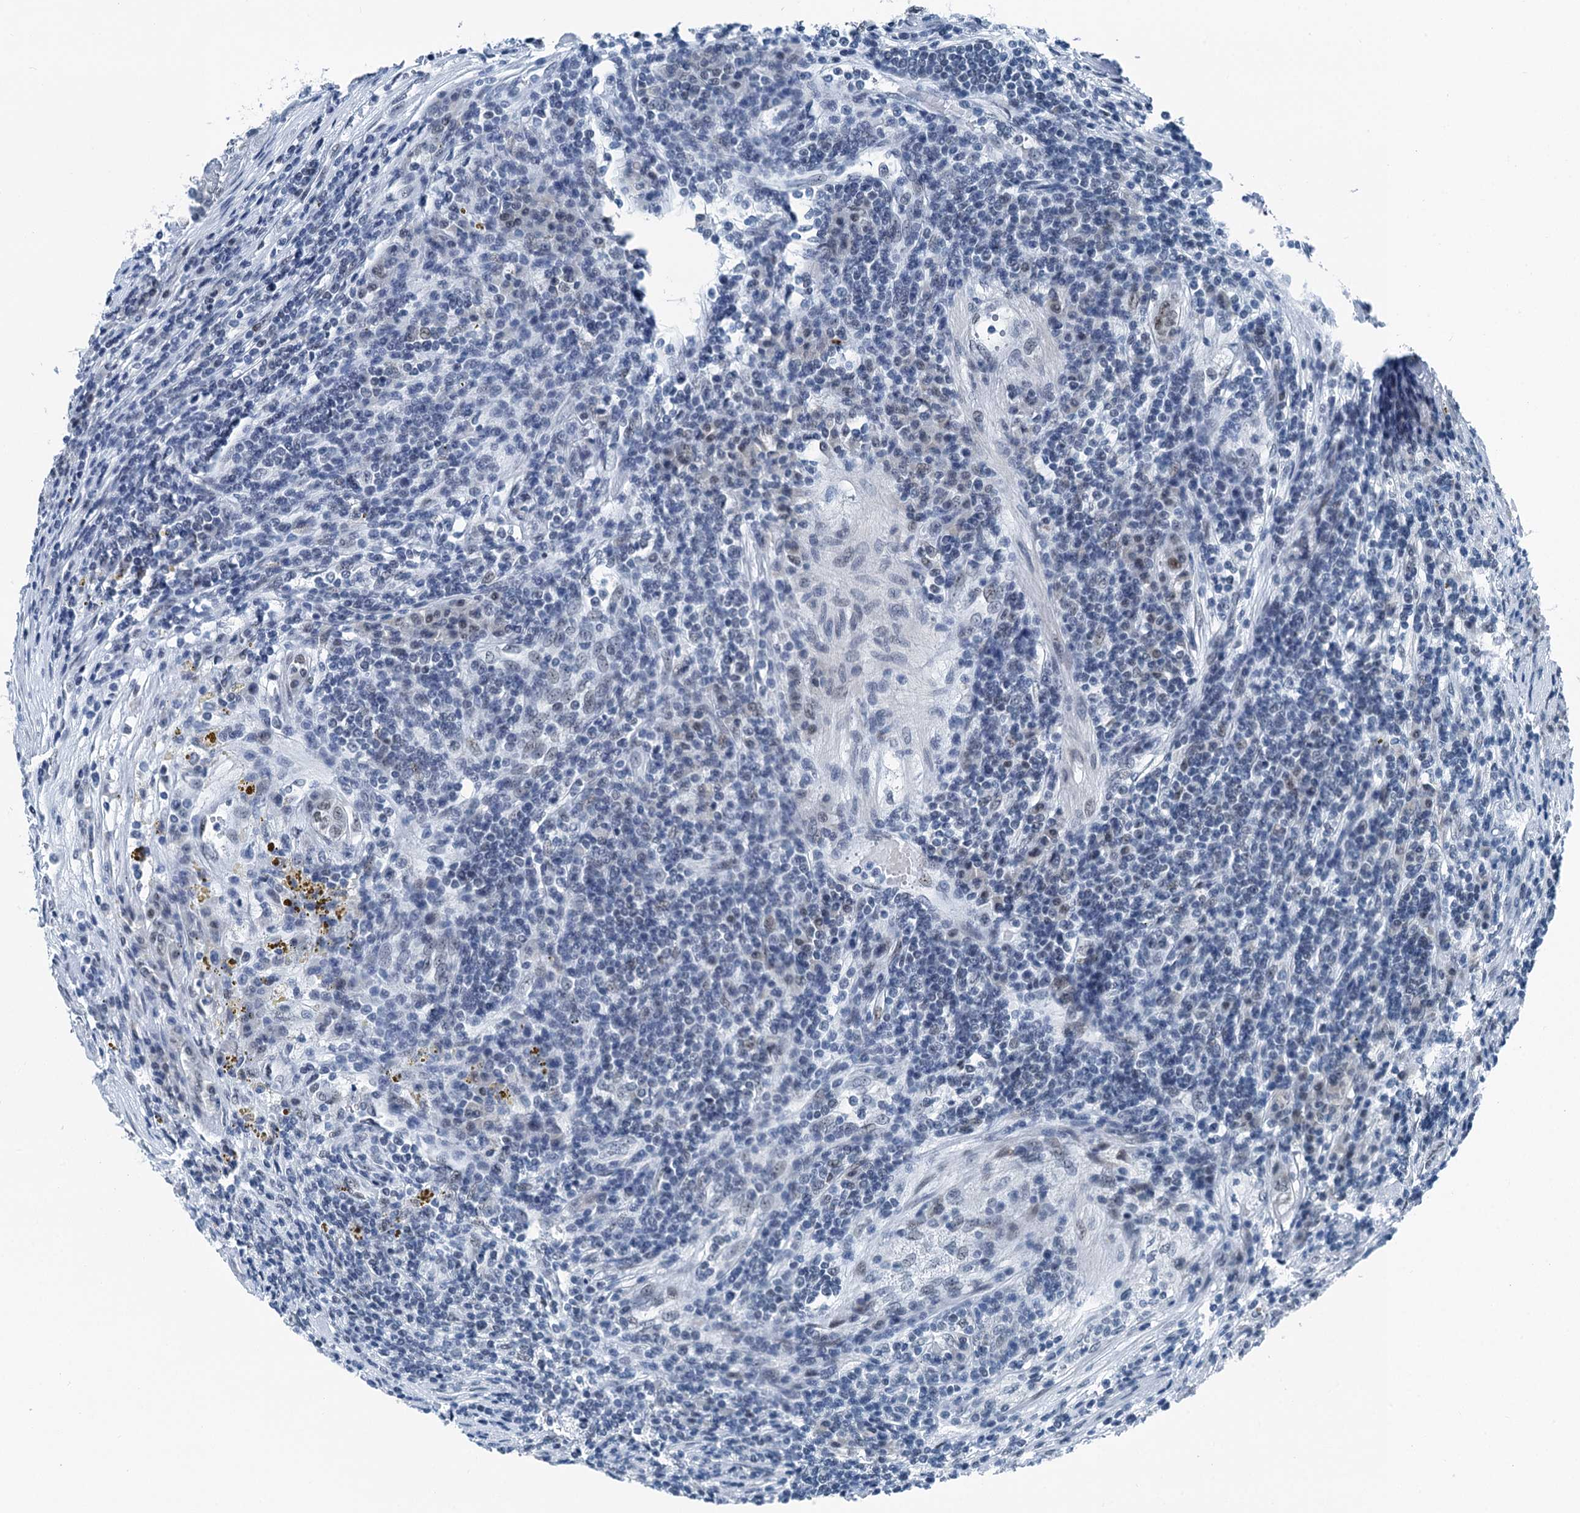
{"staining": {"intensity": "negative", "quantity": "none", "location": "none"}, "tissue": "renal cancer", "cell_type": "Tumor cells", "image_type": "cancer", "snomed": [{"axis": "morphology", "description": "Adenocarcinoma, NOS"}, {"axis": "topography", "description": "Kidney"}], "caption": "This photomicrograph is of renal cancer (adenocarcinoma) stained with immunohistochemistry (IHC) to label a protein in brown with the nuclei are counter-stained blue. There is no positivity in tumor cells. (DAB immunohistochemistry with hematoxylin counter stain).", "gene": "TRPT1", "patient": {"sex": "female", "age": 52}}